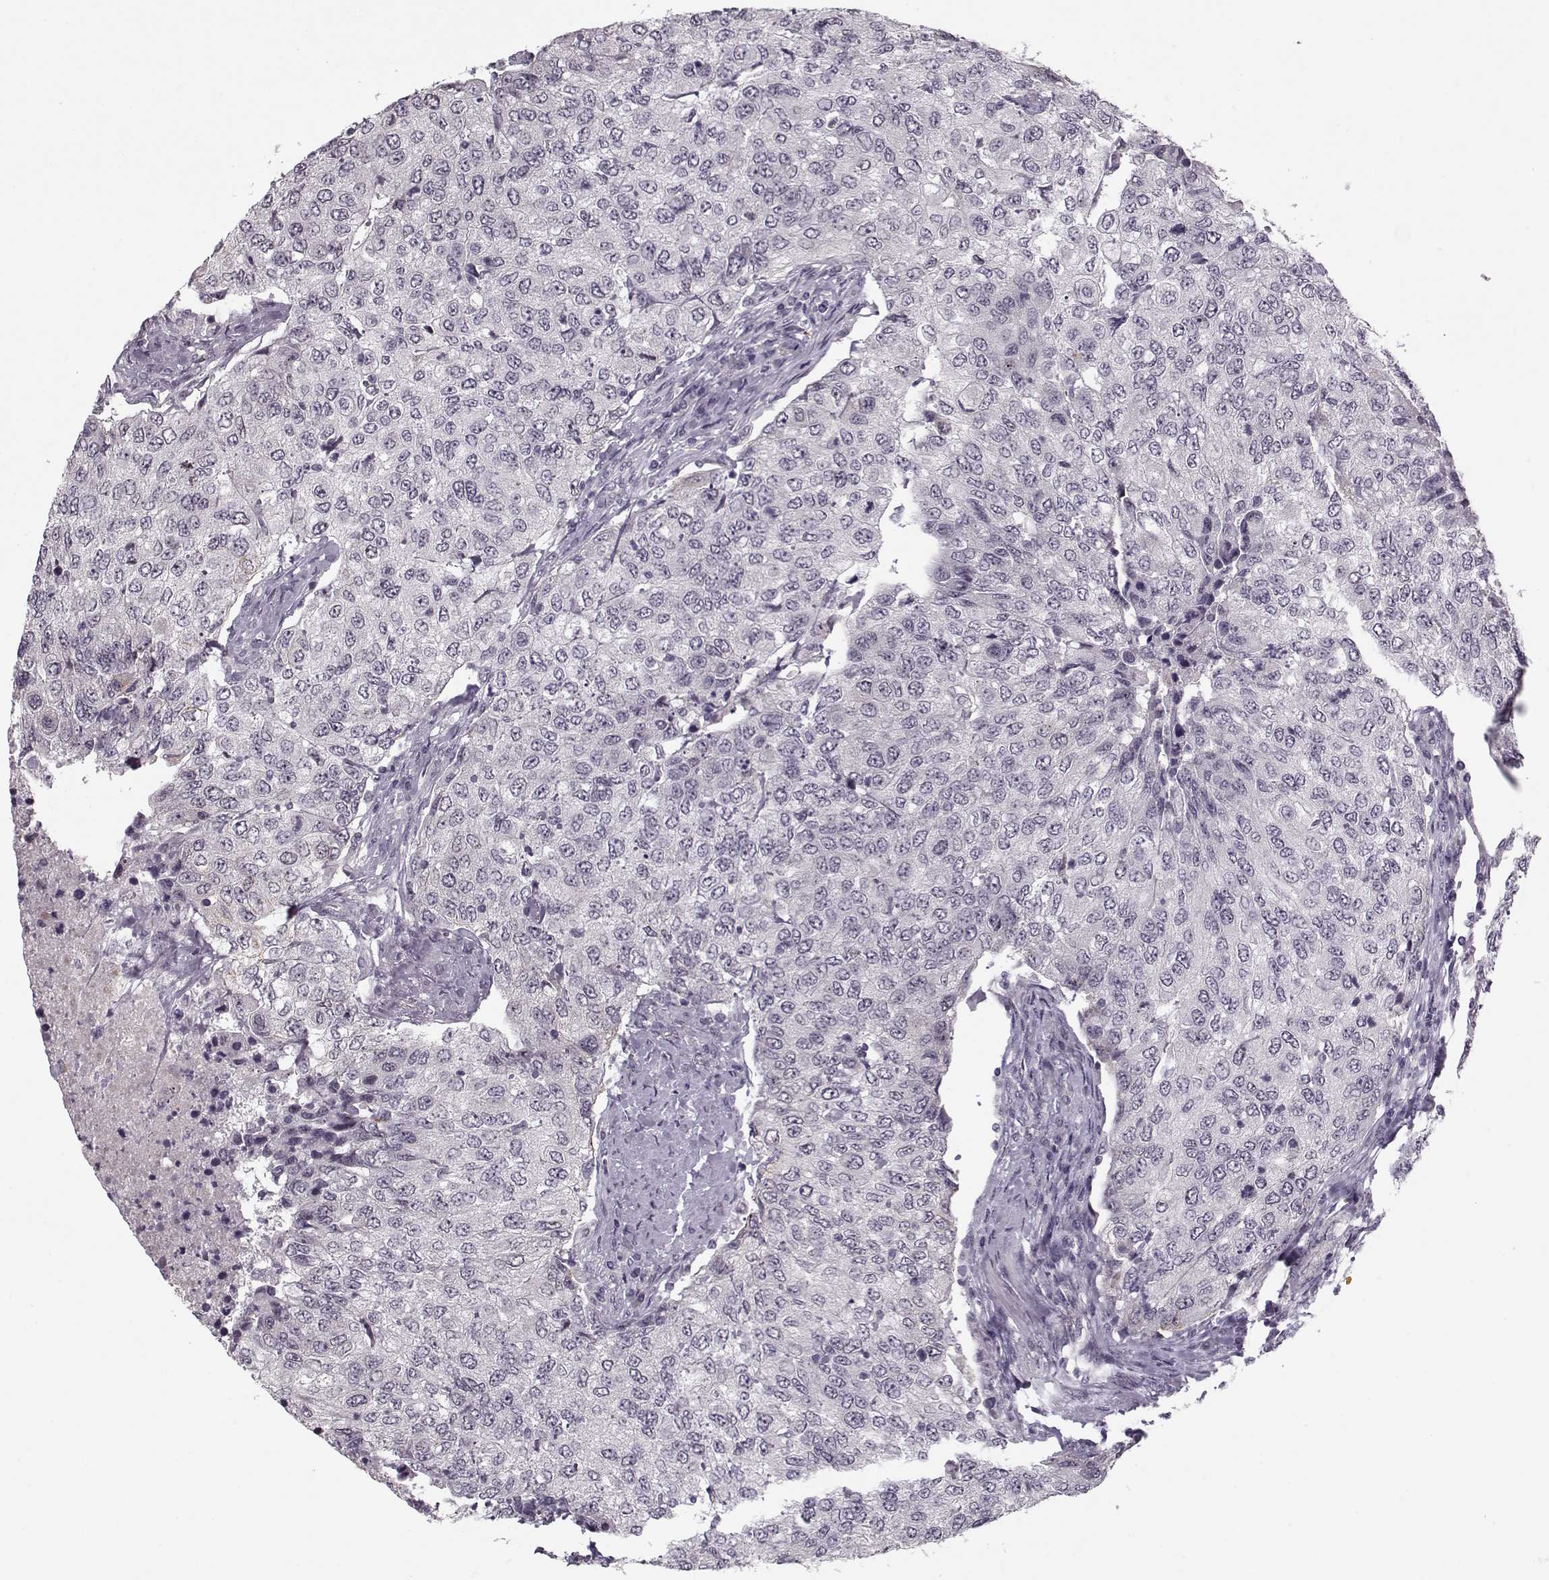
{"staining": {"intensity": "negative", "quantity": "none", "location": "none"}, "tissue": "urothelial cancer", "cell_type": "Tumor cells", "image_type": "cancer", "snomed": [{"axis": "morphology", "description": "Urothelial carcinoma, High grade"}, {"axis": "topography", "description": "Urinary bladder"}], "caption": "Immunohistochemistry histopathology image of neoplastic tissue: human high-grade urothelial carcinoma stained with DAB (3,3'-diaminobenzidine) displays no significant protein expression in tumor cells.", "gene": "DNAI3", "patient": {"sex": "female", "age": 78}}